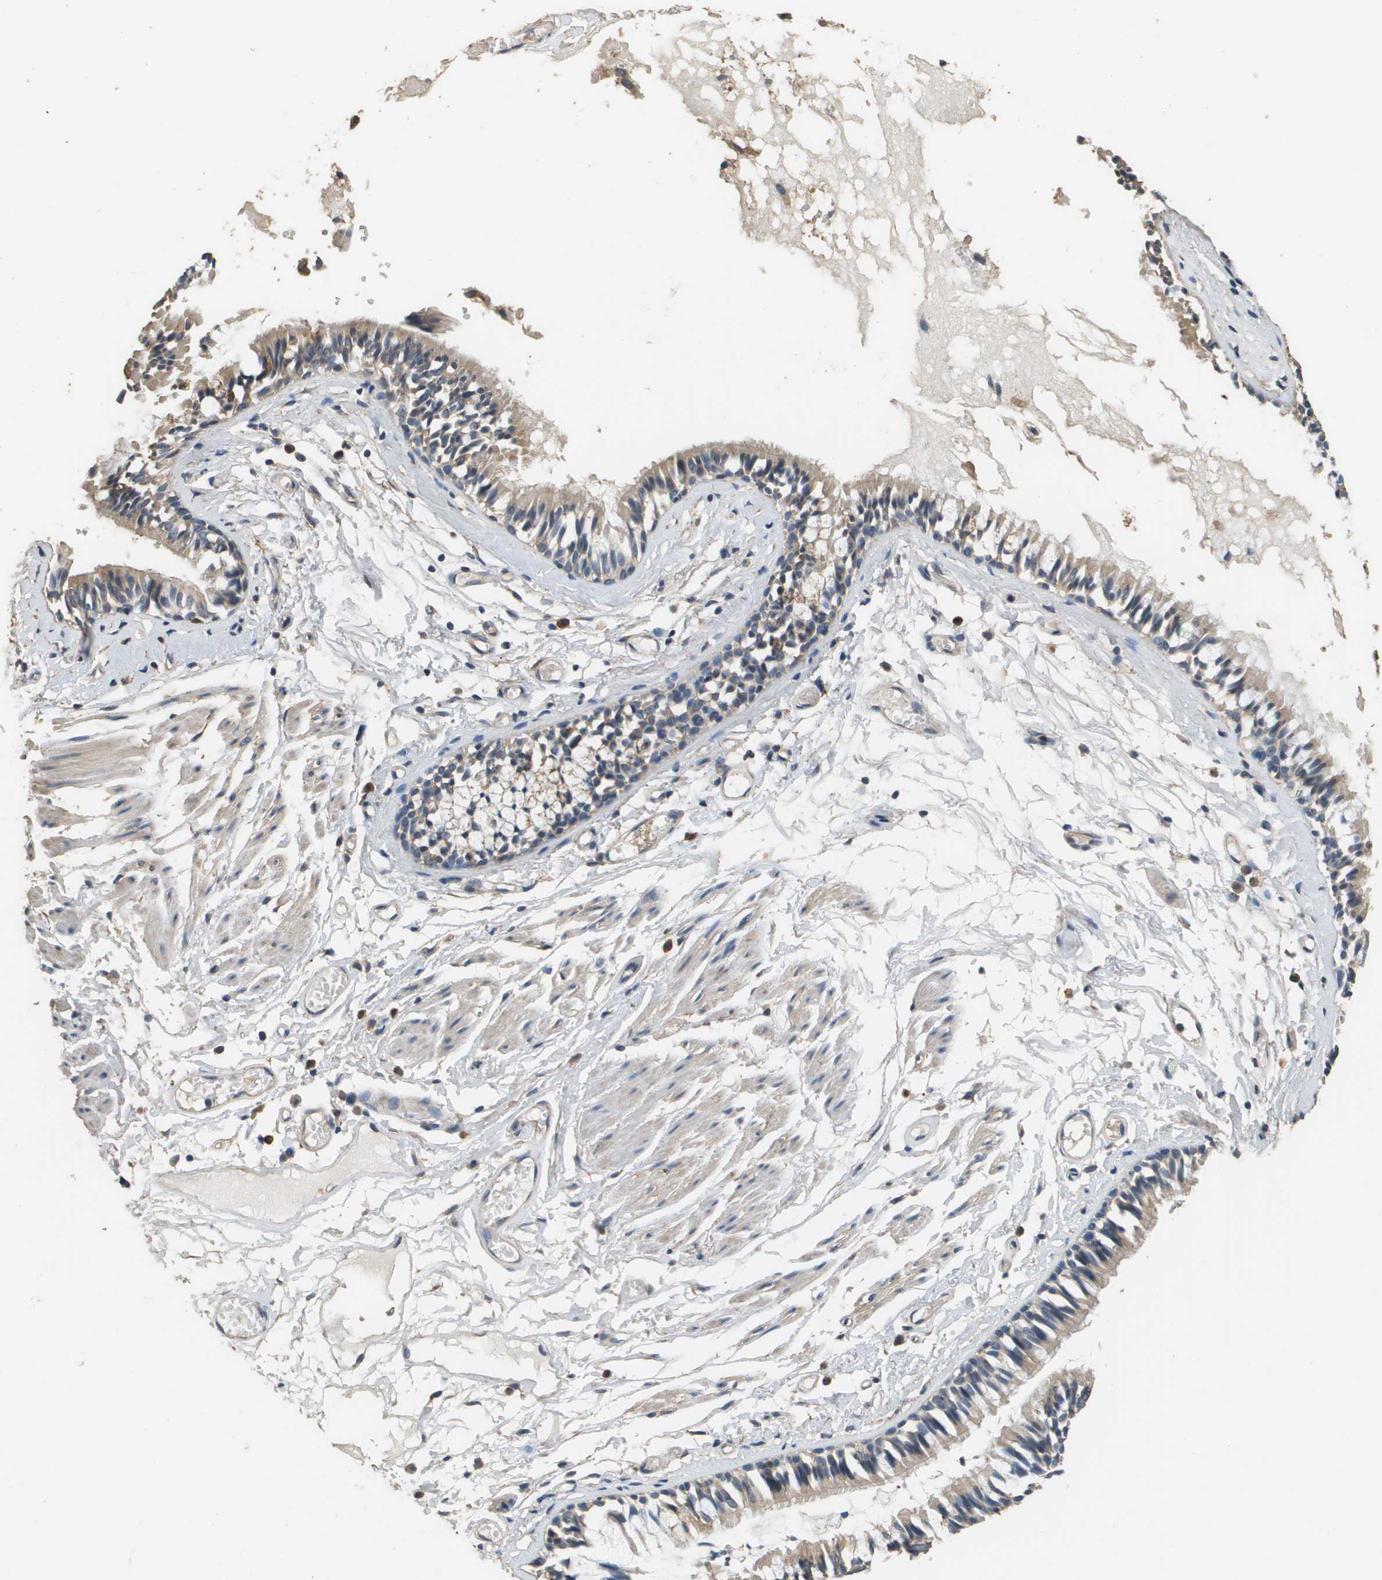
{"staining": {"intensity": "moderate", "quantity": ">75%", "location": "cytoplasmic/membranous"}, "tissue": "bronchus", "cell_type": "Respiratory epithelial cells", "image_type": "normal", "snomed": [{"axis": "morphology", "description": "Normal tissue, NOS"}, {"axis": "morphology", "description": "Inflammation, NOS"}, {"axis": "topography", "description": "Cartilage tissue"}, {"axis": "topography", "description": "Lung"}], "caption": "Immunohistochemical staining of normal bronchus reveals >75% levels of moderate cytoplasmic/membranous protein expression in about >75% of respiratory epithelial cells.", "gene": "RAB6B", "patient": {"sex": "male", "age": 71}}